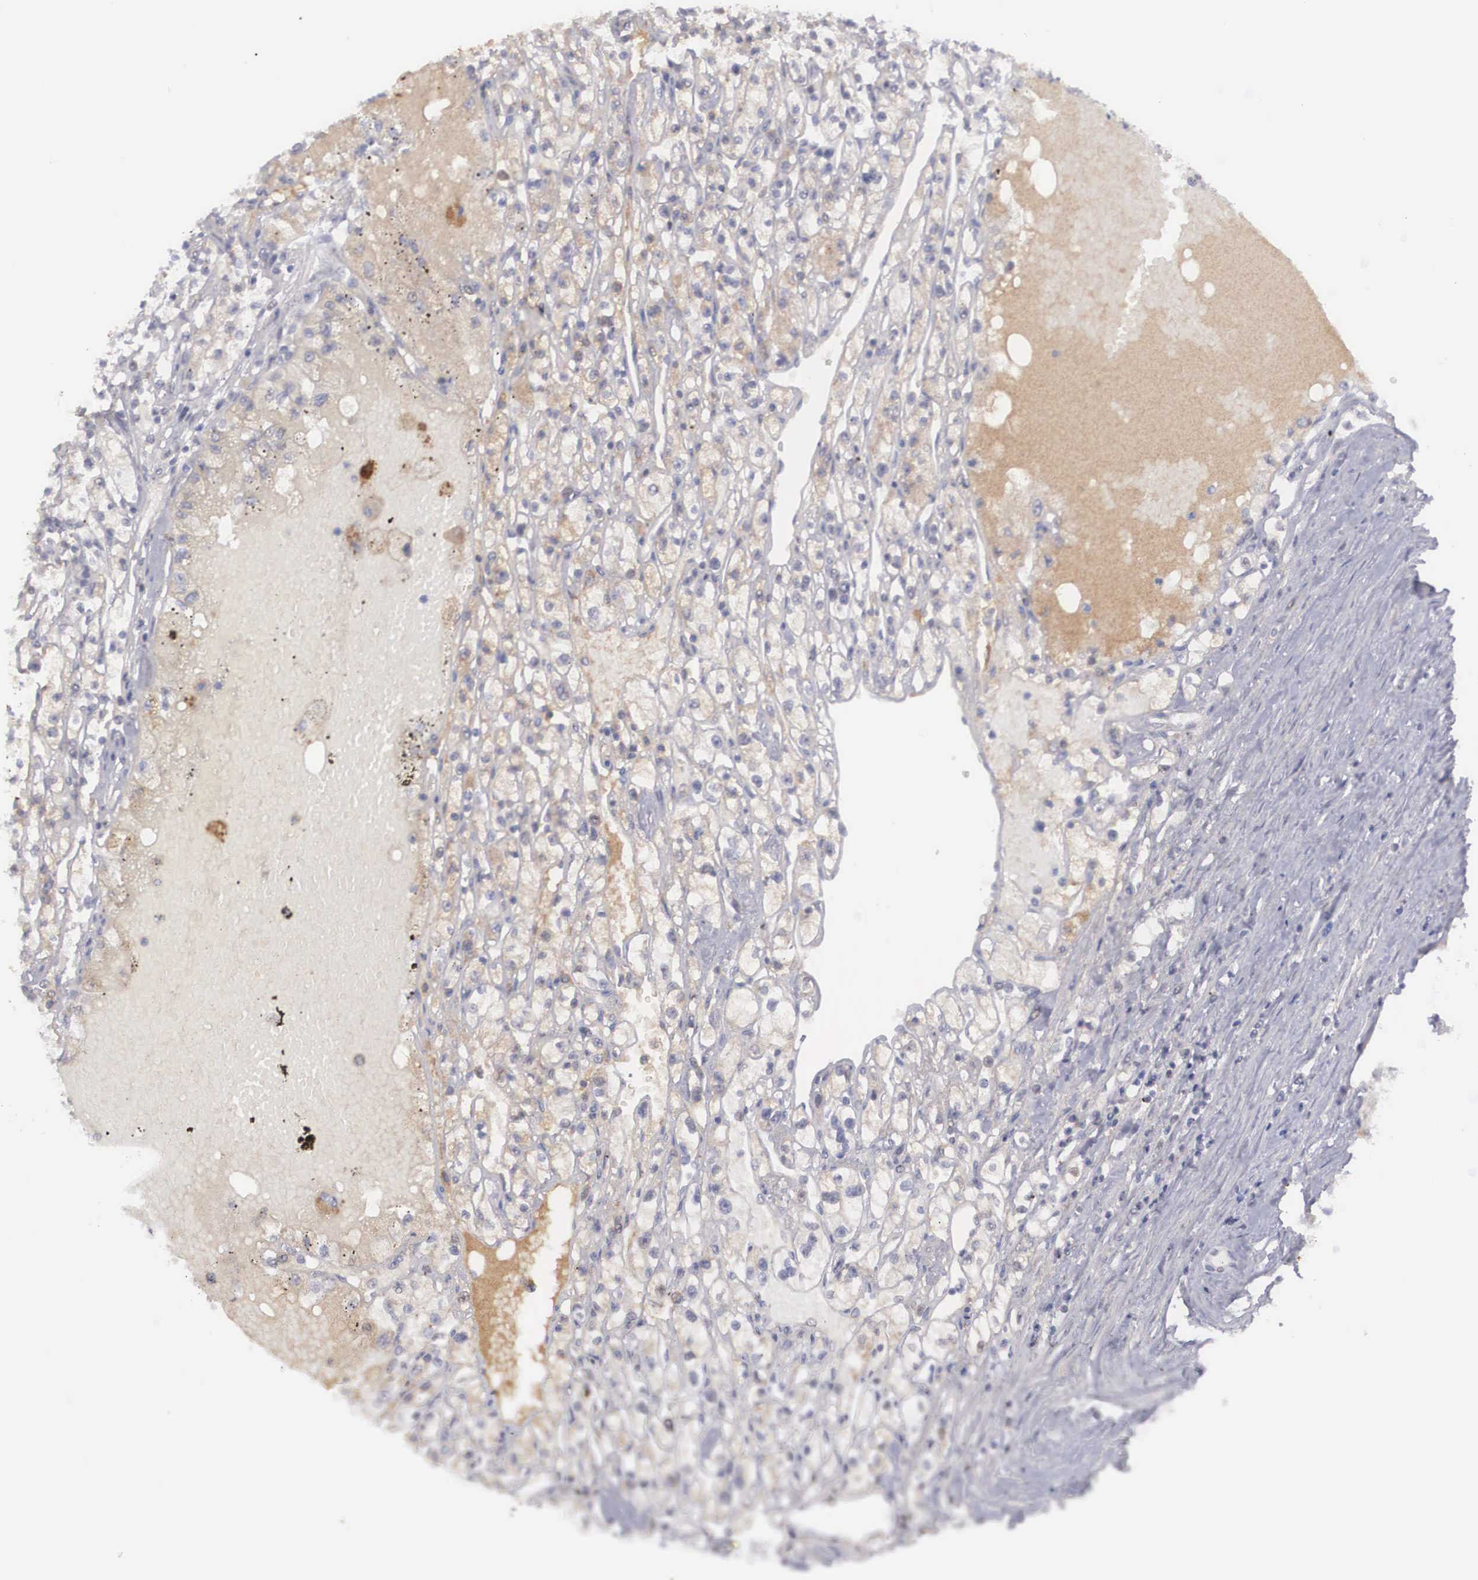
{"staining": {"intensity": "weak", "quantity": "25%-75%", "location": "cytoplasmic/membranous"}, "tissue": "renal cancer", "cell_type": "Tumor cells", "image_type": "cancer", "snomed": [{"axis": "morphology", "description": "Adenocarcinoma, NOS"}, {"axis": "topography", "description": "Kidney"}], "caption": "This is an image of IHC staining of renal cancer, which shows weak staining in the cytoplasmic/membranous of tumor cells.", "gene": "RBPJ", "patient": {"sex": "male", "age": 56}}